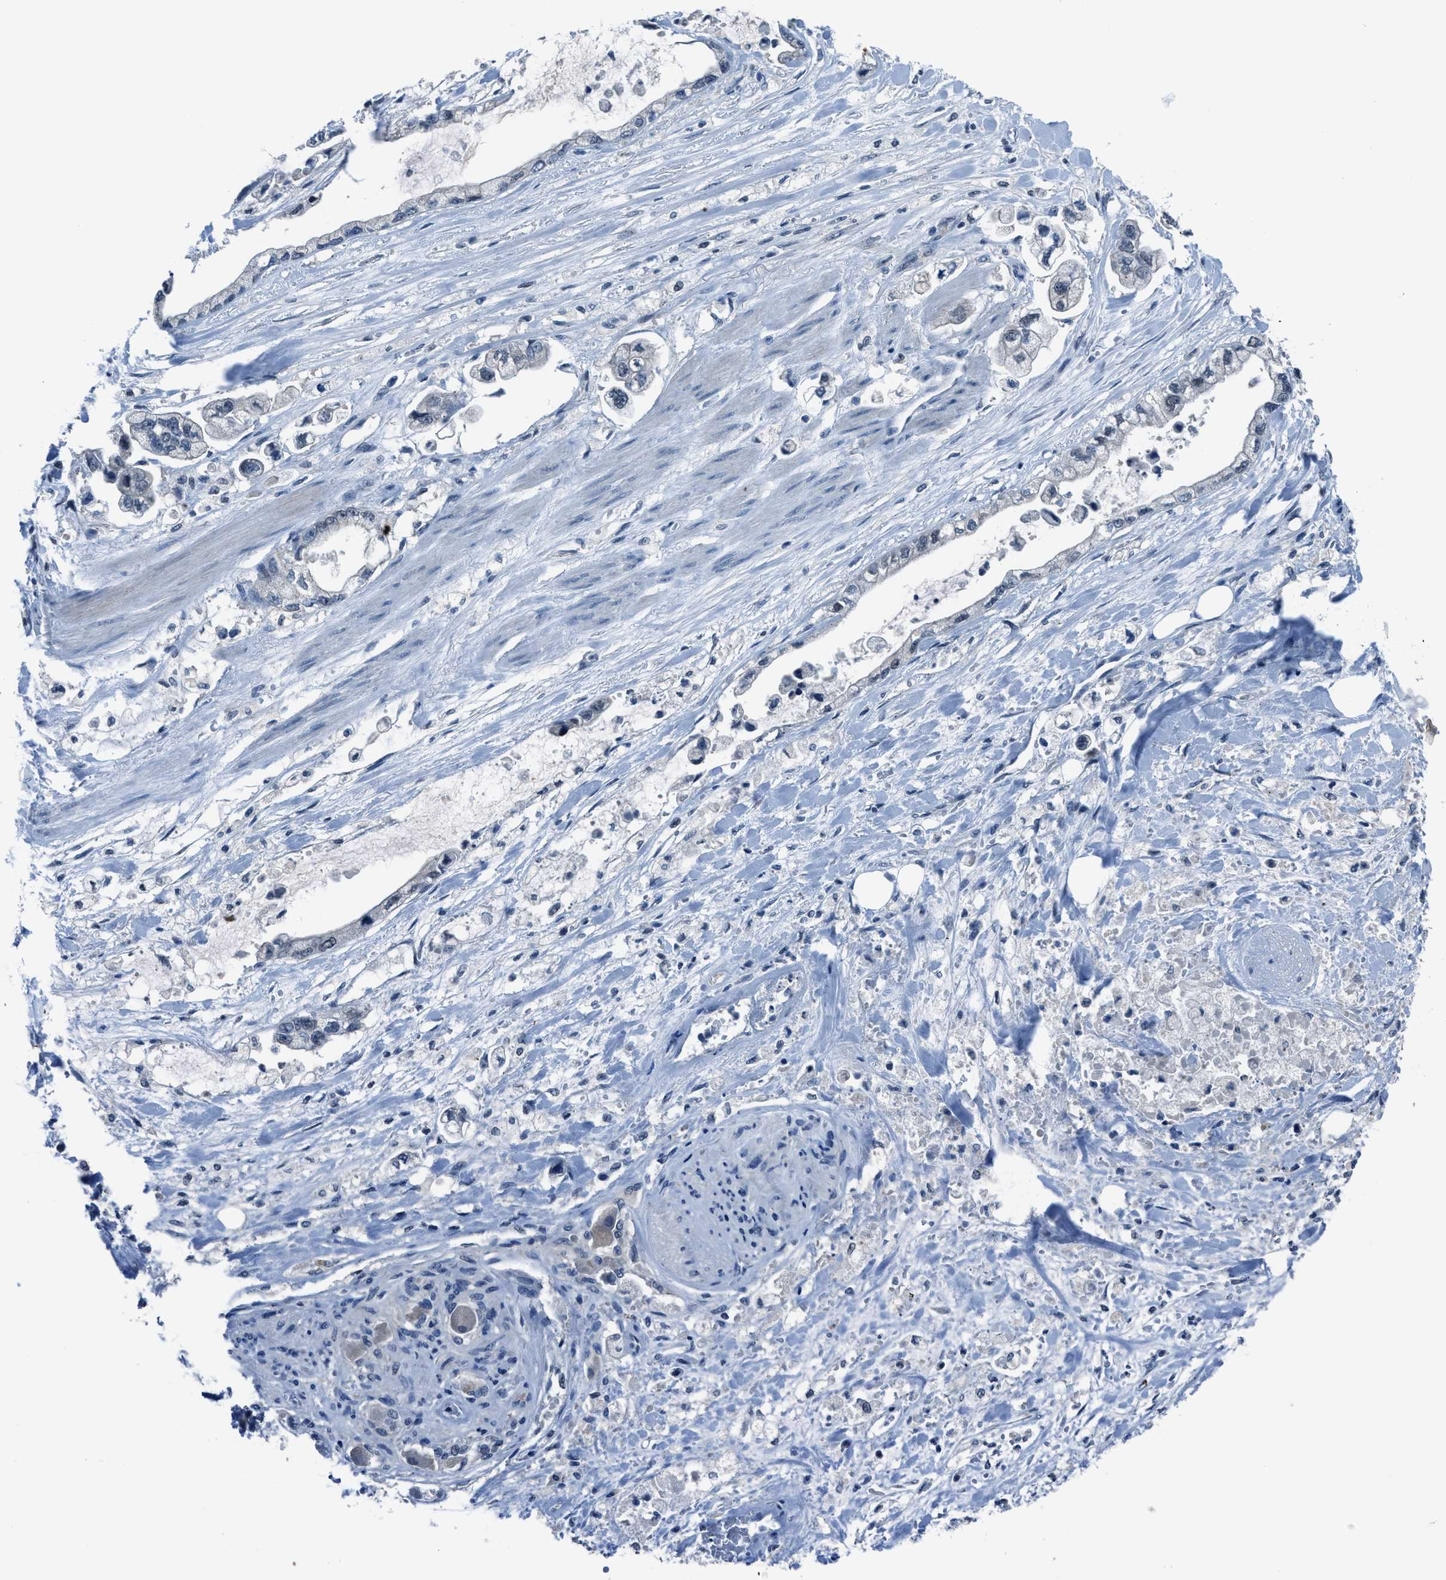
{"staining": {"intensity": "negative", "quantity": "none", "location": "none"}, "tissue": "stomach cancer", "cell_type": "Tumor cells", "image_type": "cancer", "snomed": [{"axis": "morphology", "description": "Normal tissue, NOS"}, {"axis": "morphology", "description": "Adenocarcinoma, NOS"}, {"axis": "topography", "description": "Stomach"}], "caption": "Human adenocarcinoma (stomach) stained for a protein using IHC exhibits no positivity in tumor cells.", "gene": "DUSP19", "patient": {"sex": "male", "age": 62}}